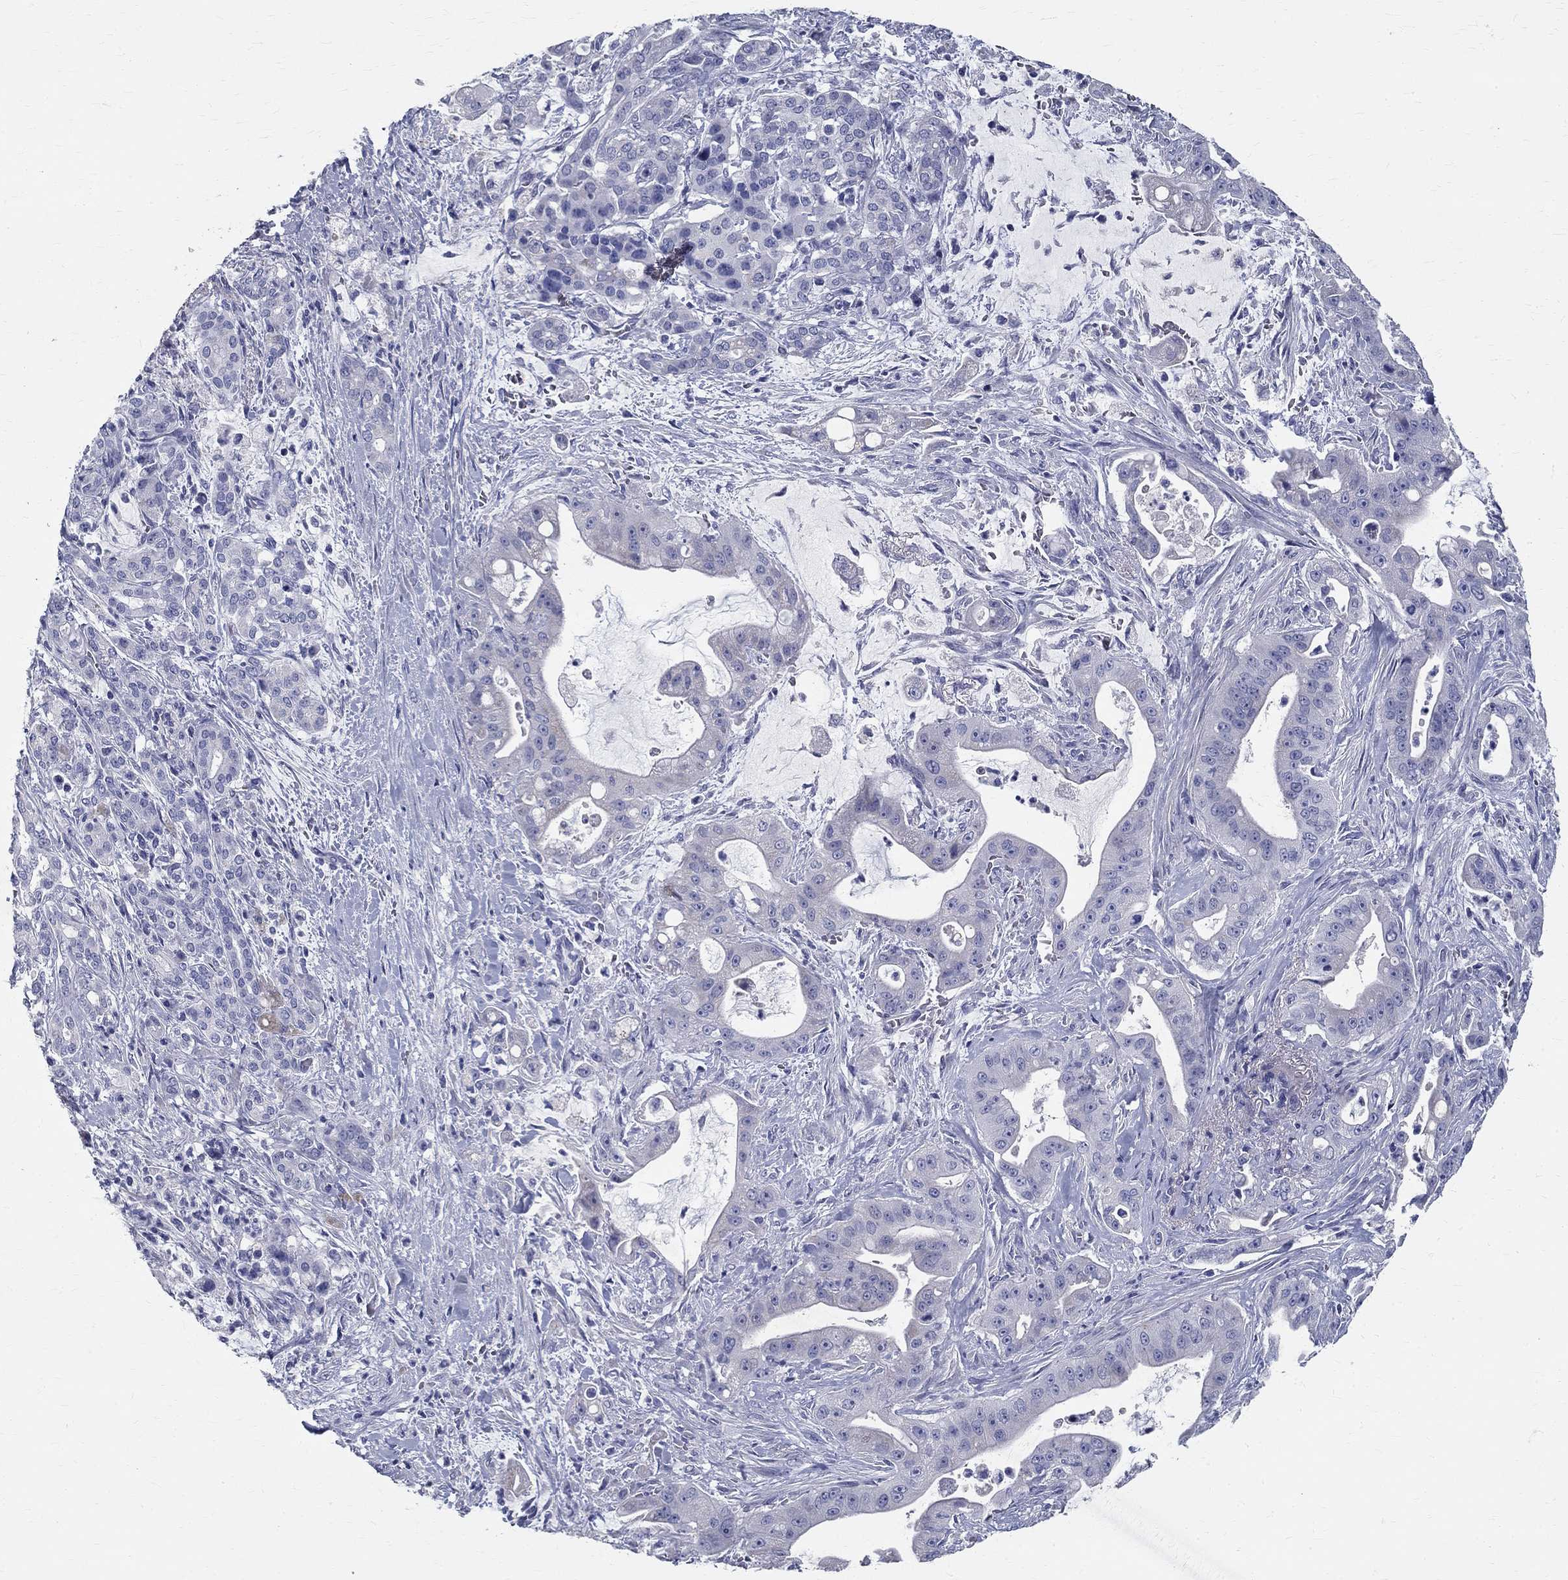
{"staining": {"intensity": "negative", "quantity": "none", "location": "none"}, "tissue": "pancreatic cancer", "cell_type": "Tumor cells", "image_type": "cancer", "snomed": [{"axis": "morphology", "description": "Normal tissue, NOS"}, {"axis": "morphology", "description": "Inflammation, NOS"}, {"axis": "morphology", "description": "Adenocarcinoma, NOS"}, {"axis": "topography", "description": "Pancreas"}], "caption": "This micrograph is of pancreatic cancer (adenocarcinoma) stained with immunohistochemistry (IHC) to label a protein in brown with the nuclei are counter-stained blue. There is no staining in tumor cells.", "gene": "TGM4", "patient": {"sex": "male", "age": 57}}